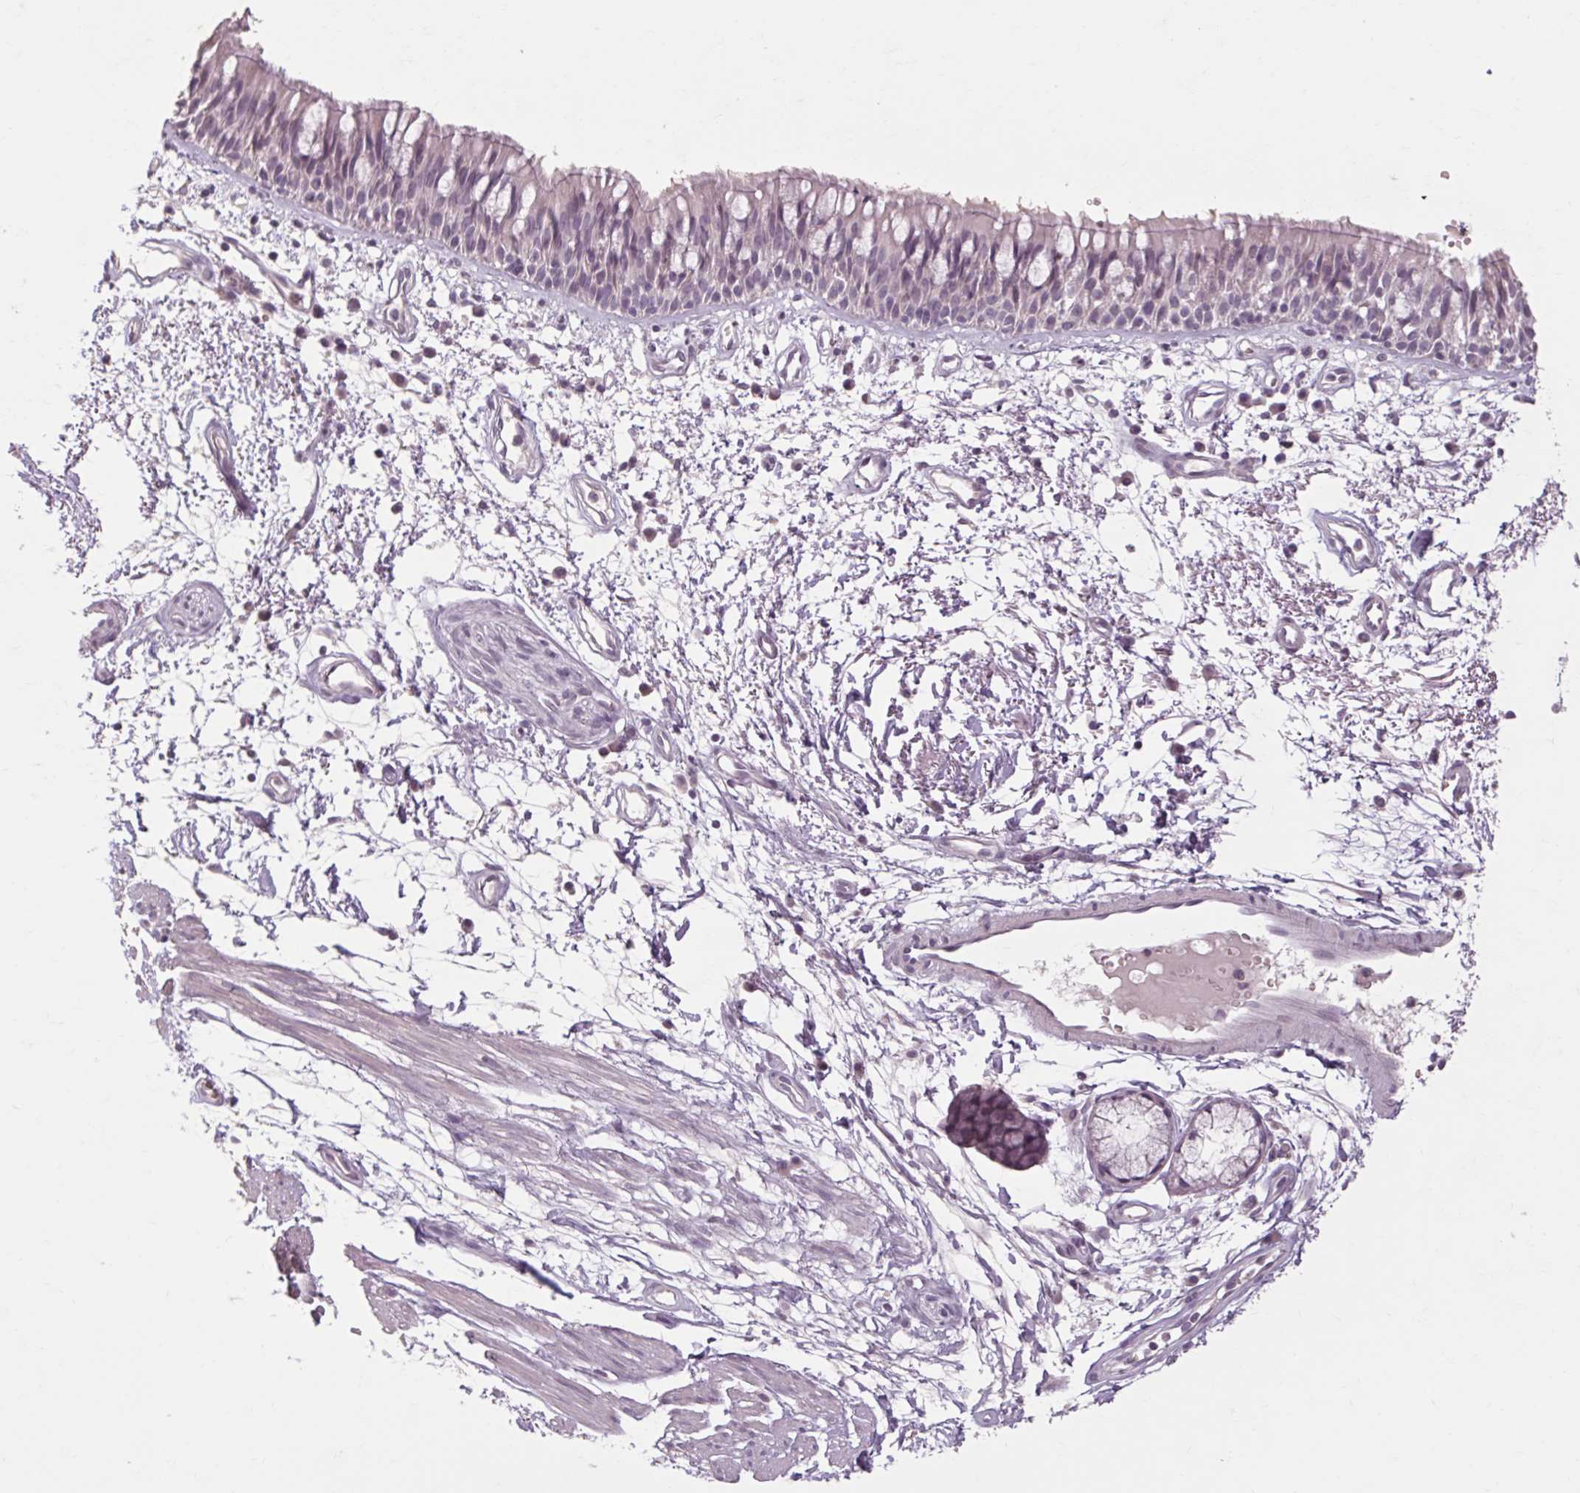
{"staining": {"intensity": "negative", "quantity": "none", "location": "none"}, "tissue": "bronchus", "cell_type": "Respiratory epithelial cells", "image_type": "normal", "snomed": [{"axis": "morphology", "description": "Normal tissue, NOS"}, {"axis": "morphology", "description": "Squamous cell carcinoma, NOS"}, {"axis": "topography", "description": "Cartilage tissue"}, {"axis": "topography", "description": "Bronchus"}, {"axis": "topography", "description": "Lung"}], "caption": "Unremarkable bronchus was stained to show a protein in brown. There is no significant staining in respiratory epithelial cells.", "gene": "POMC", "patient": {"sex": "male", "age": 66}}